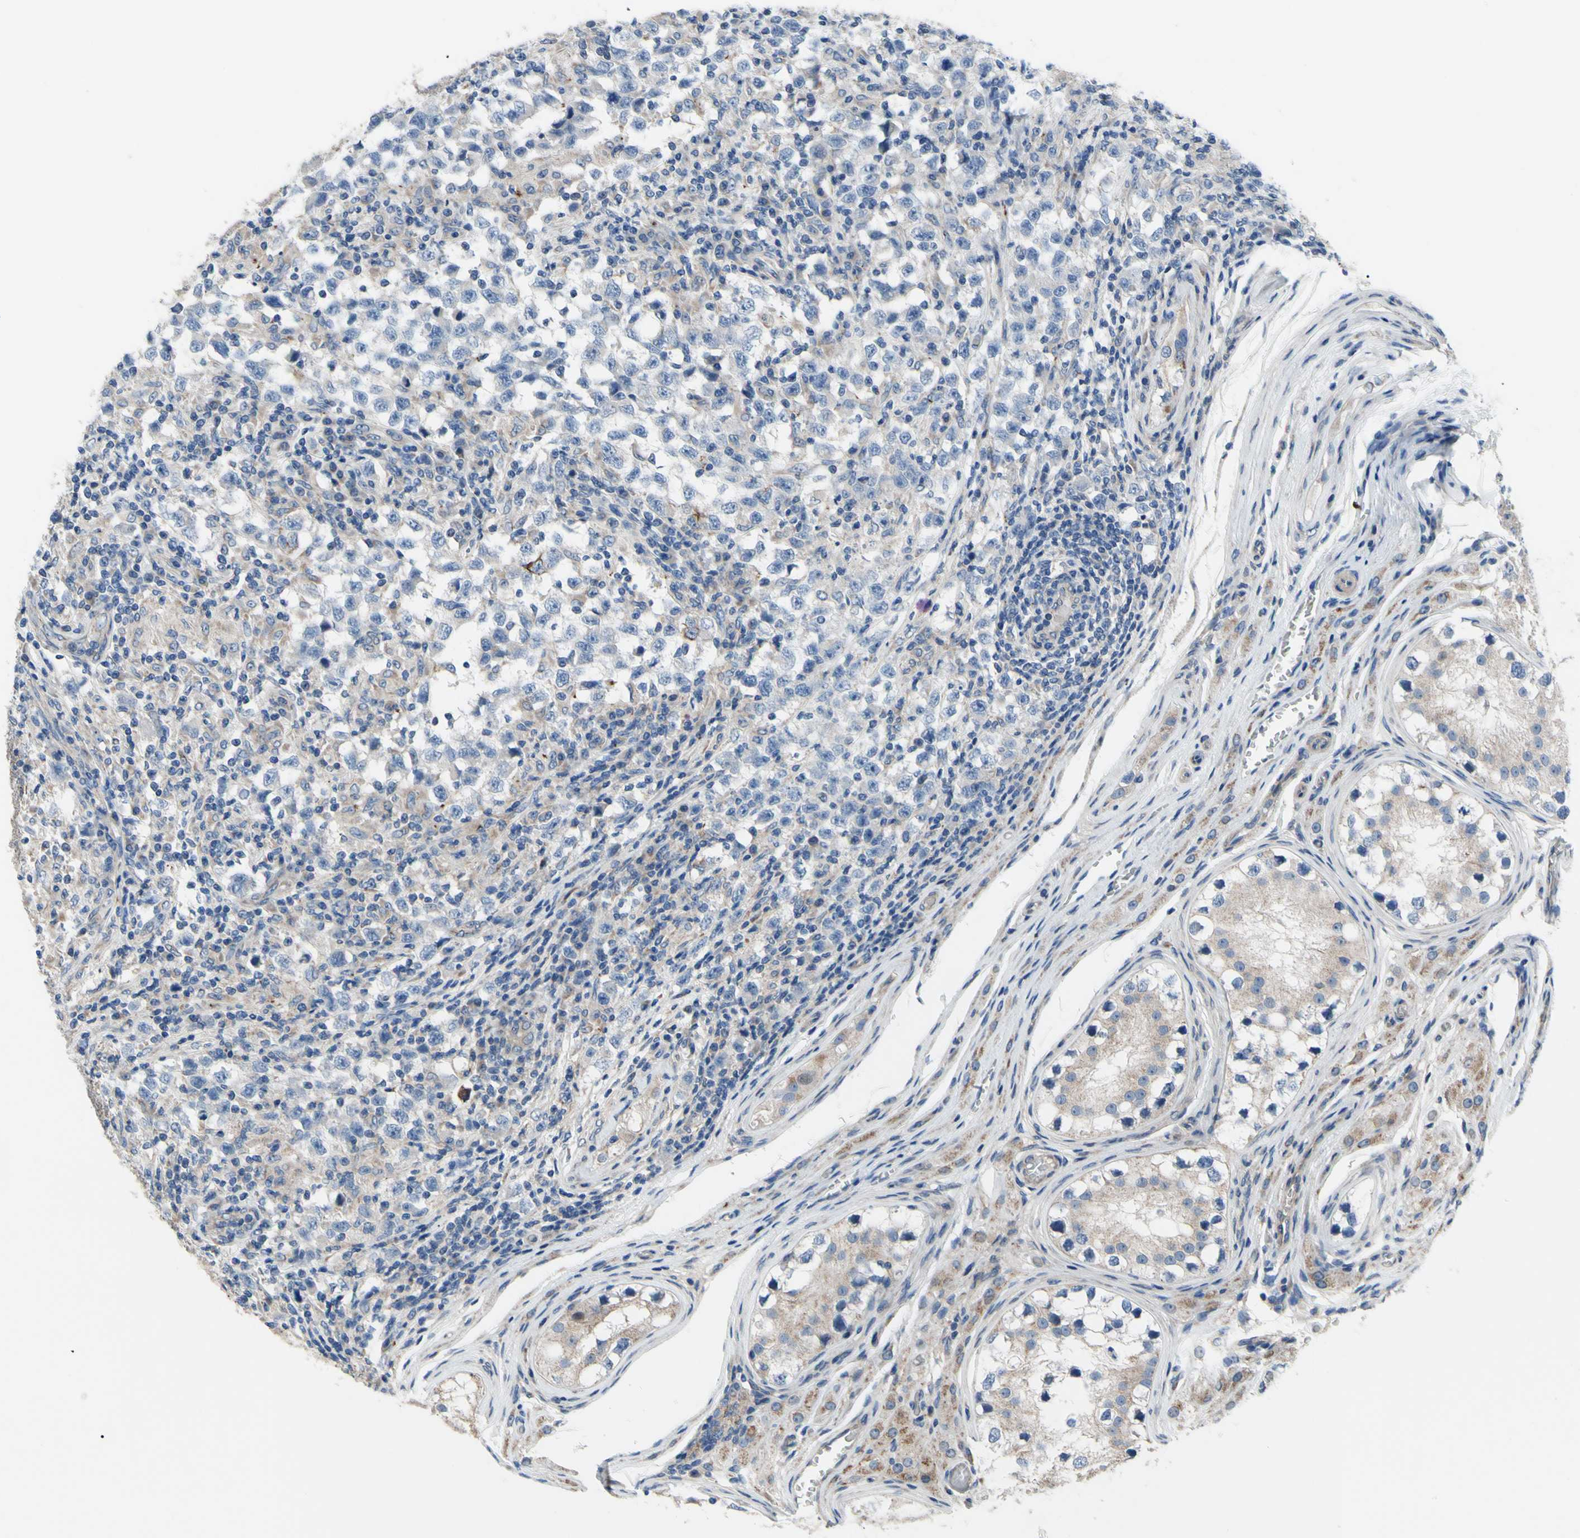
{"staining": {"intensity": "weak", "quantity": "<25%", "location": "cytoplasmic/membranous"}, "tissue": "testis cancer", "cell_type": "Tumor cells", "image_type": "cancer", "snomed": [{"axis": "morphology", "description": "Carcinoma, Embryonal, NOS"}, {"axis": "topography", "description": "Testis"}], "caption": "There is no significant expression in tumor cells of testis cancer. Nuclei are stained in blue.", "gene": "GRAMD2B", "patient": {"sex": "male", "age": 21}}